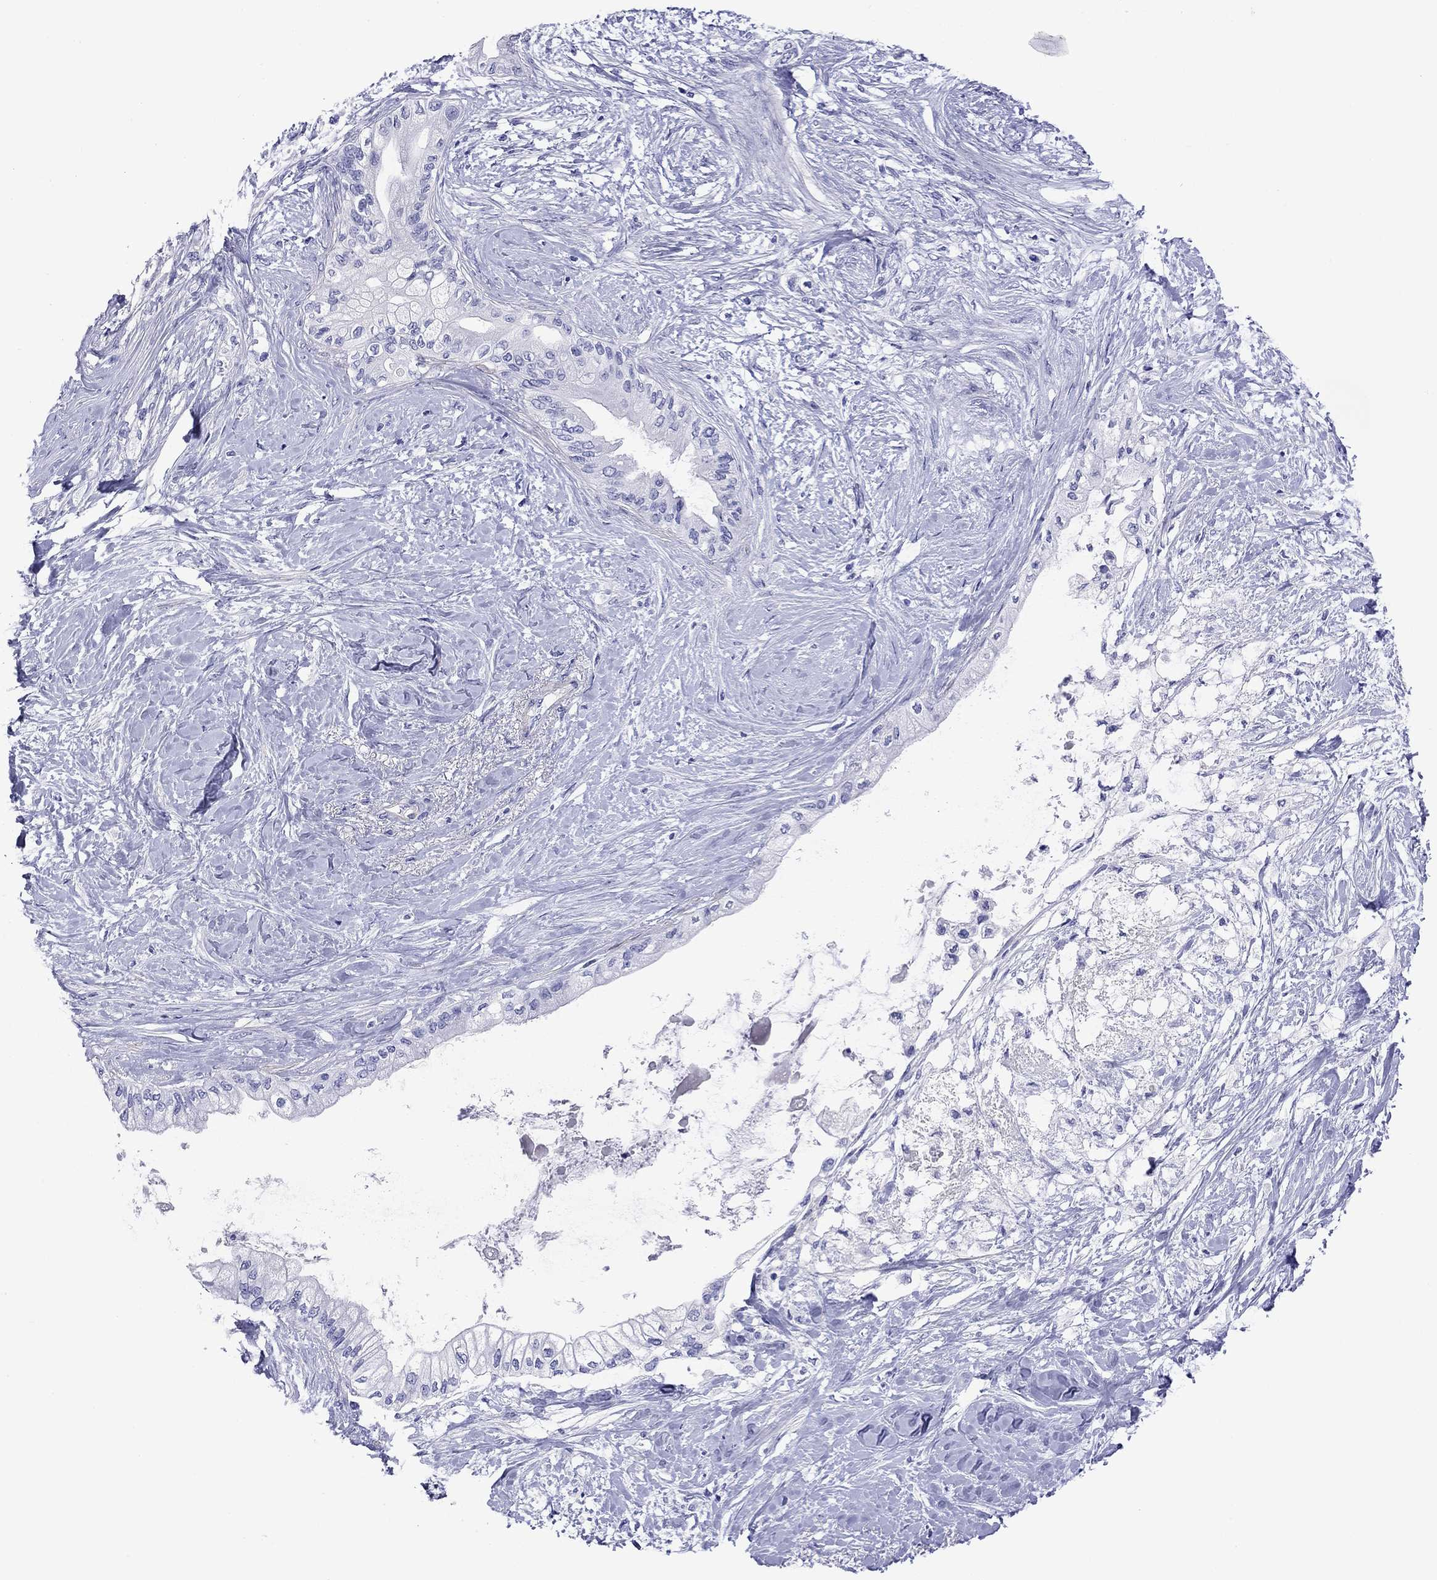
{"staining": {"intensity": "negative", "quantity": "none", "location": "none"}, "tissue": "pancreatic cancer", "cell_type": "Tumor cells", "image_type": "cancer", "snomed": [{"axis": "morphology", "description": "Normal tissue, NOS"}, {"axis": "morphology", "description": "Adenocarcinoma, NOS"}, {"axis": "topography", "description": "Pancreas"}, {"axis": "topography", "description": "Duodenum"}], "caption": "IHC photomicrograph of pancreatic cancer stained for a protein (brown), which shows no staining in tumor cells.", "gene": "KIAA2012", "patient": {"sex": "female", "age": 60}}